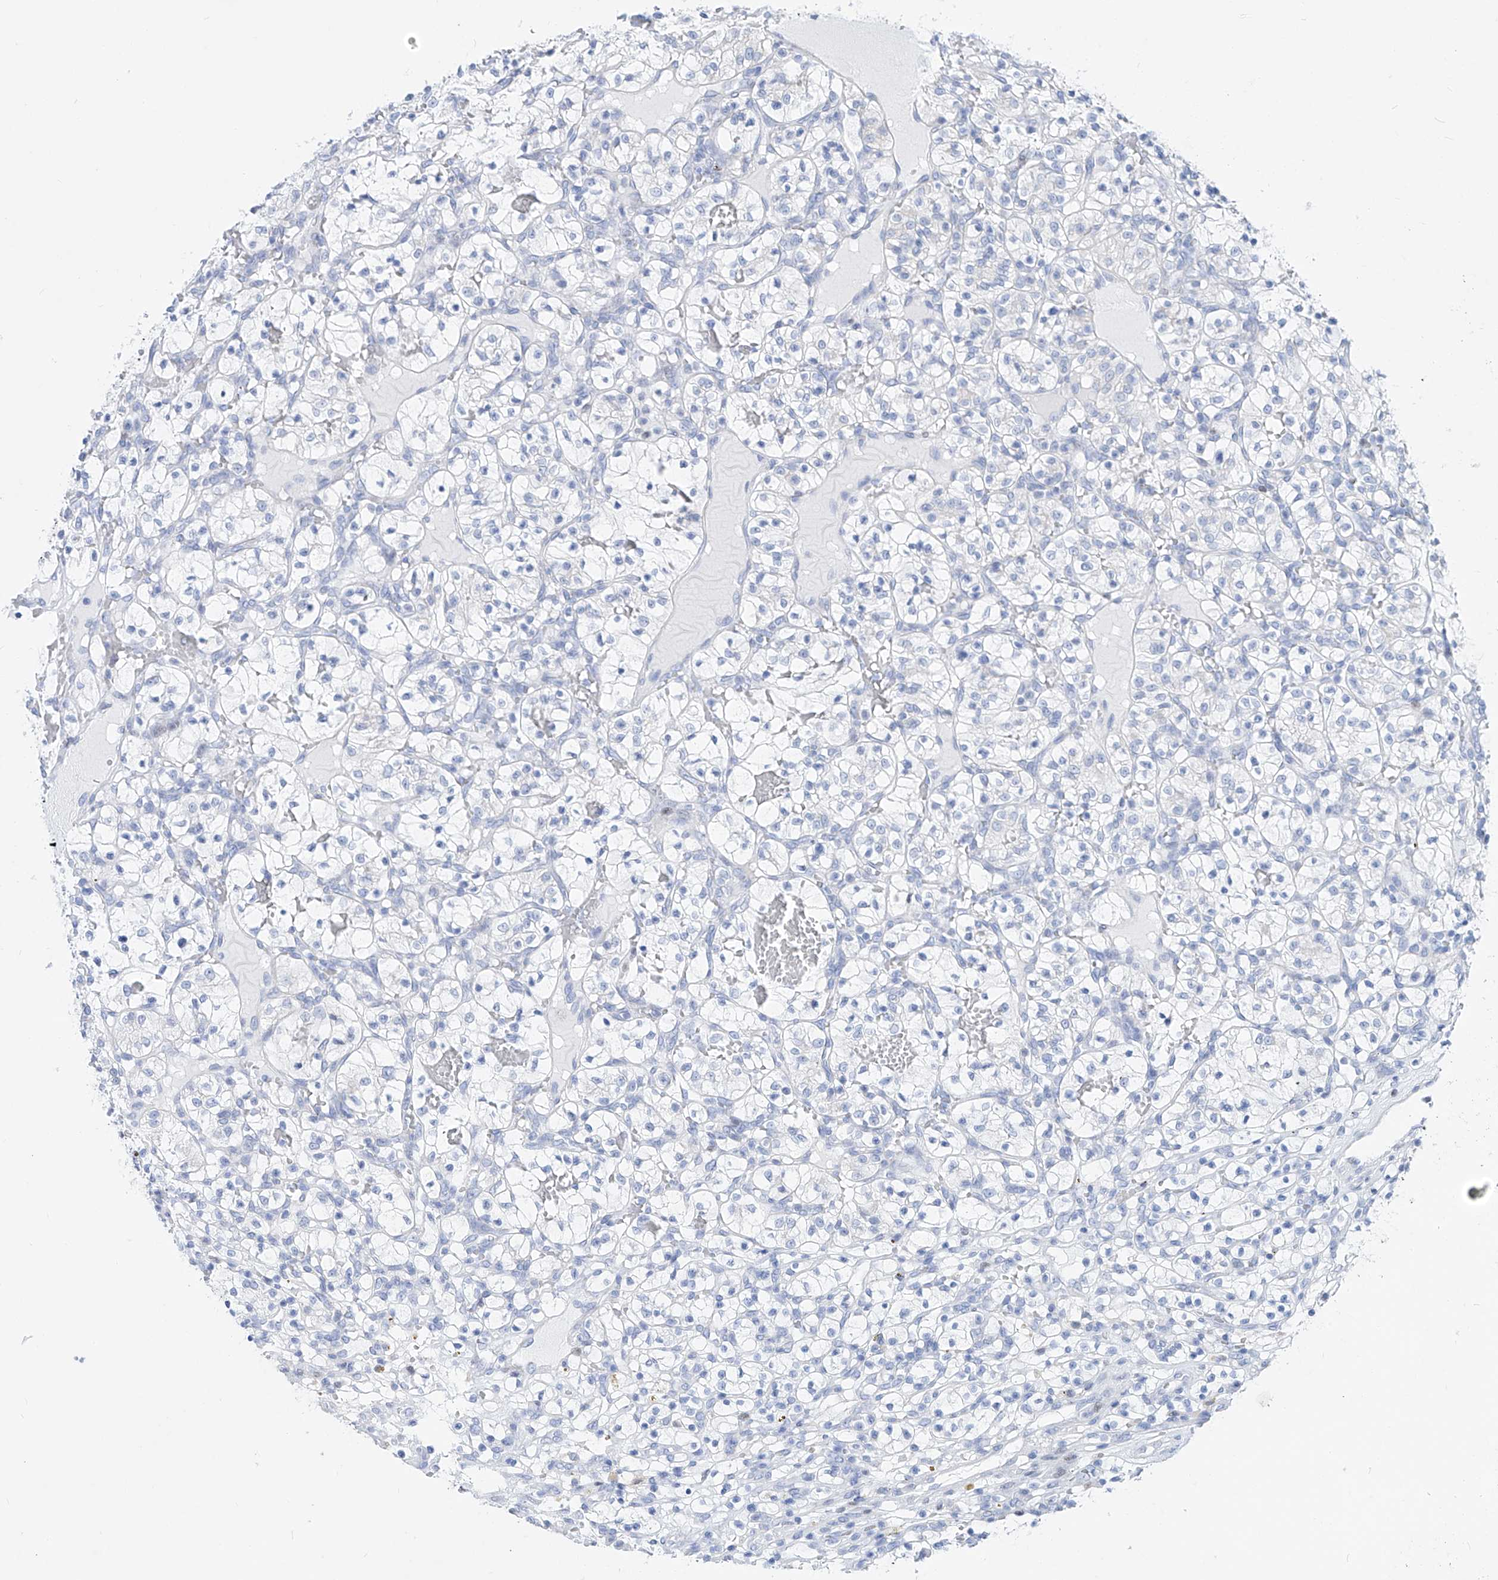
{"staining": {"intensity": "negative", "quantity": "none", "location": "none"}, "tissue": "renal cancer", "cell_type": "Tumor cells", "image_type": "cancer", "snomed": [{"axis": "morphology", "description": "Adenocarcinoma, NOS"}, {"axis": "topography", "description": "Kidney"}], "caption": "There is no significant expression in tumor cells of renal cancer.", "gene": "FRS3", "patient": {"sex": "female", "age": 57}}